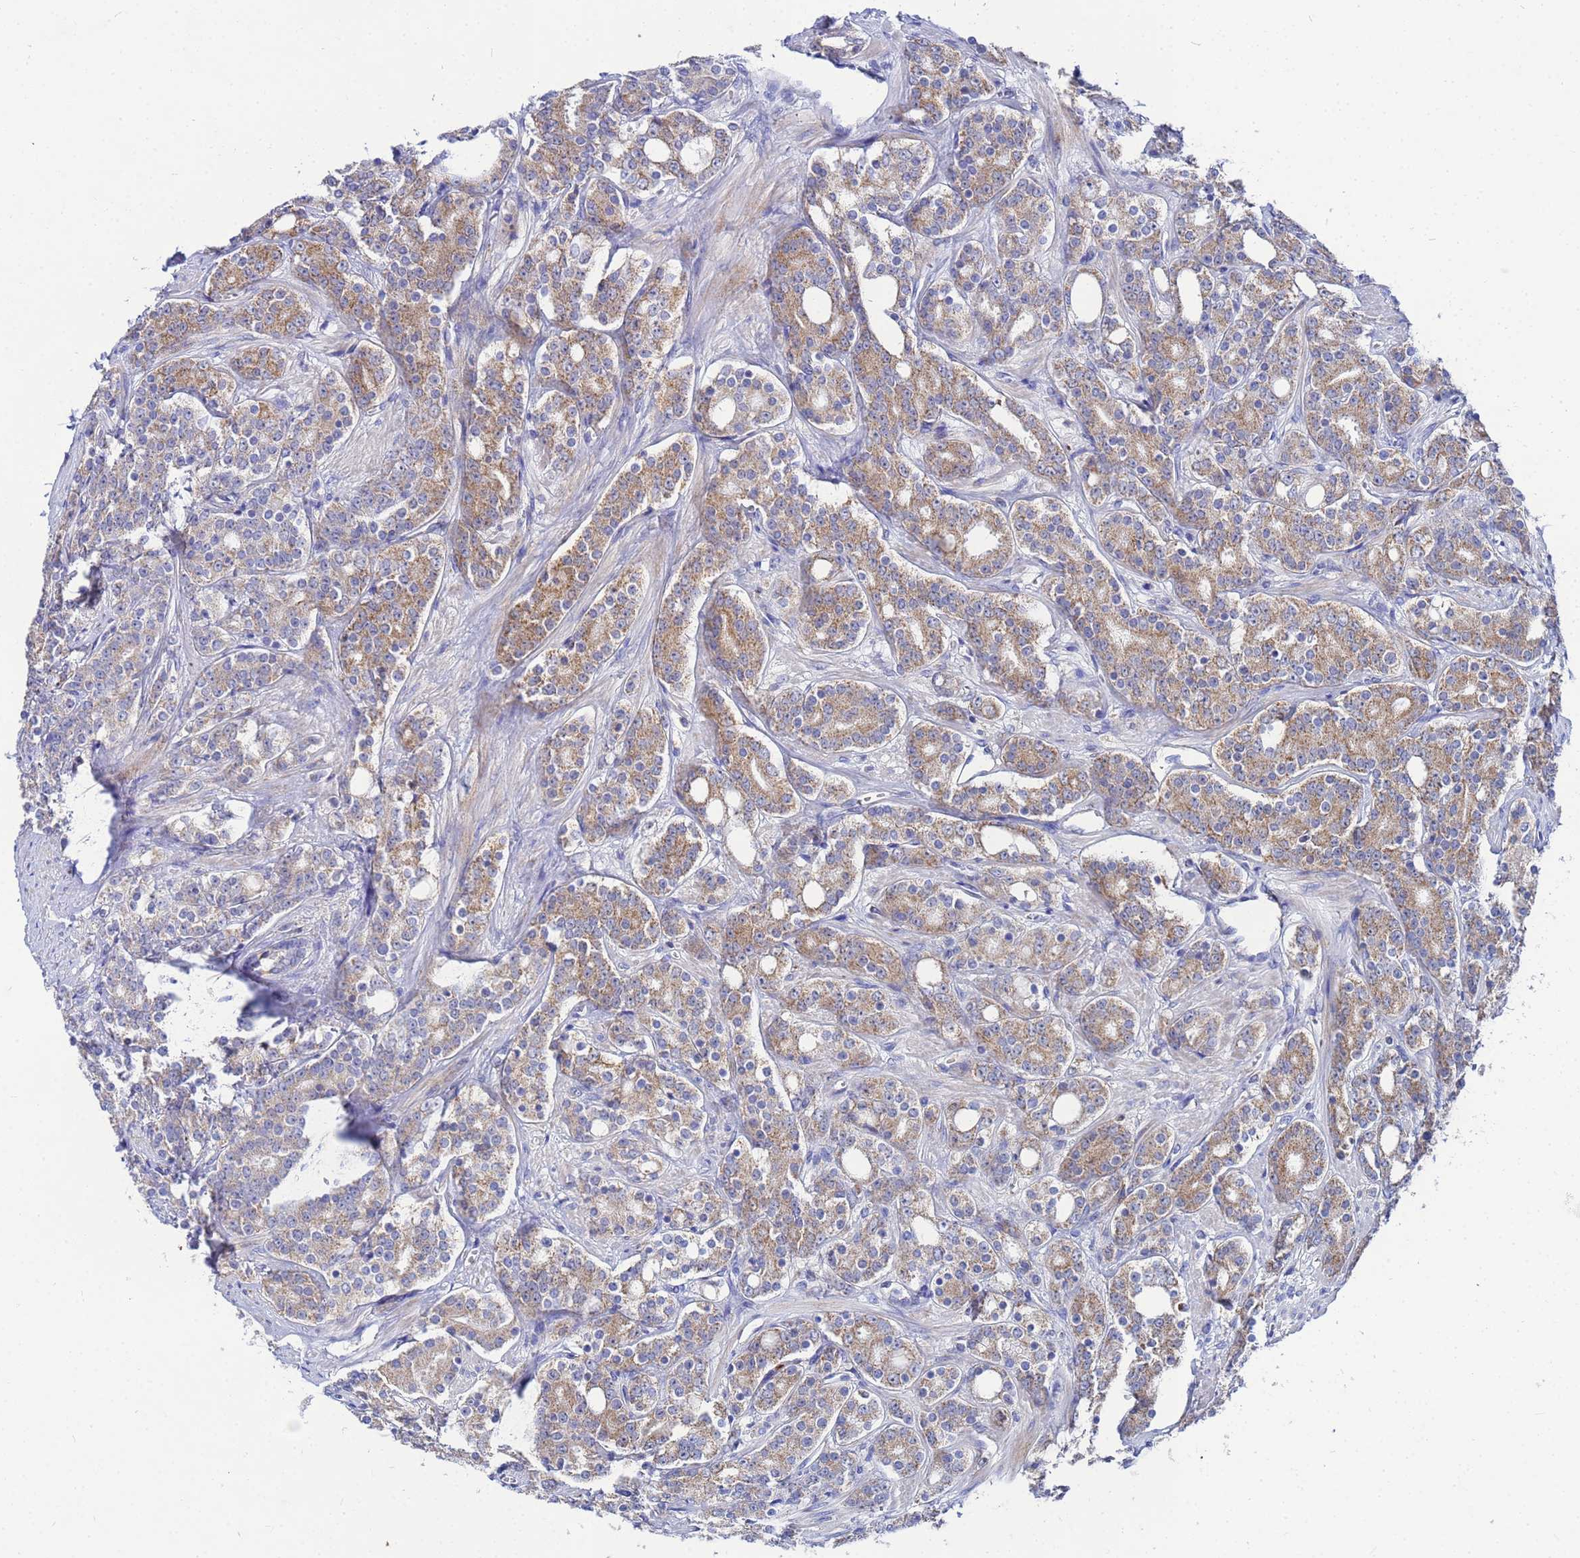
{"staining": {"intensity": "moderate", "quantity": ">75%", "location": "cytoplasmic/membranous"}, "tissue": "prostate cancer", "cell_type": "Tumor cells", "image_type": "cancer", "snomed": [{"axis": "morphology", "description": "Adenocarcinoma, High grade"}, {"axis": "topography", "description": "Prostate"}], "caption": "Tumor cells reveal moderate cytoplasmic/membranous positivity in about >75% of cells in prostate cancer (high-grade adenocarcinoma).", "gene": "FAHD2A", "patient": {"sex": "male", "age": 62}}